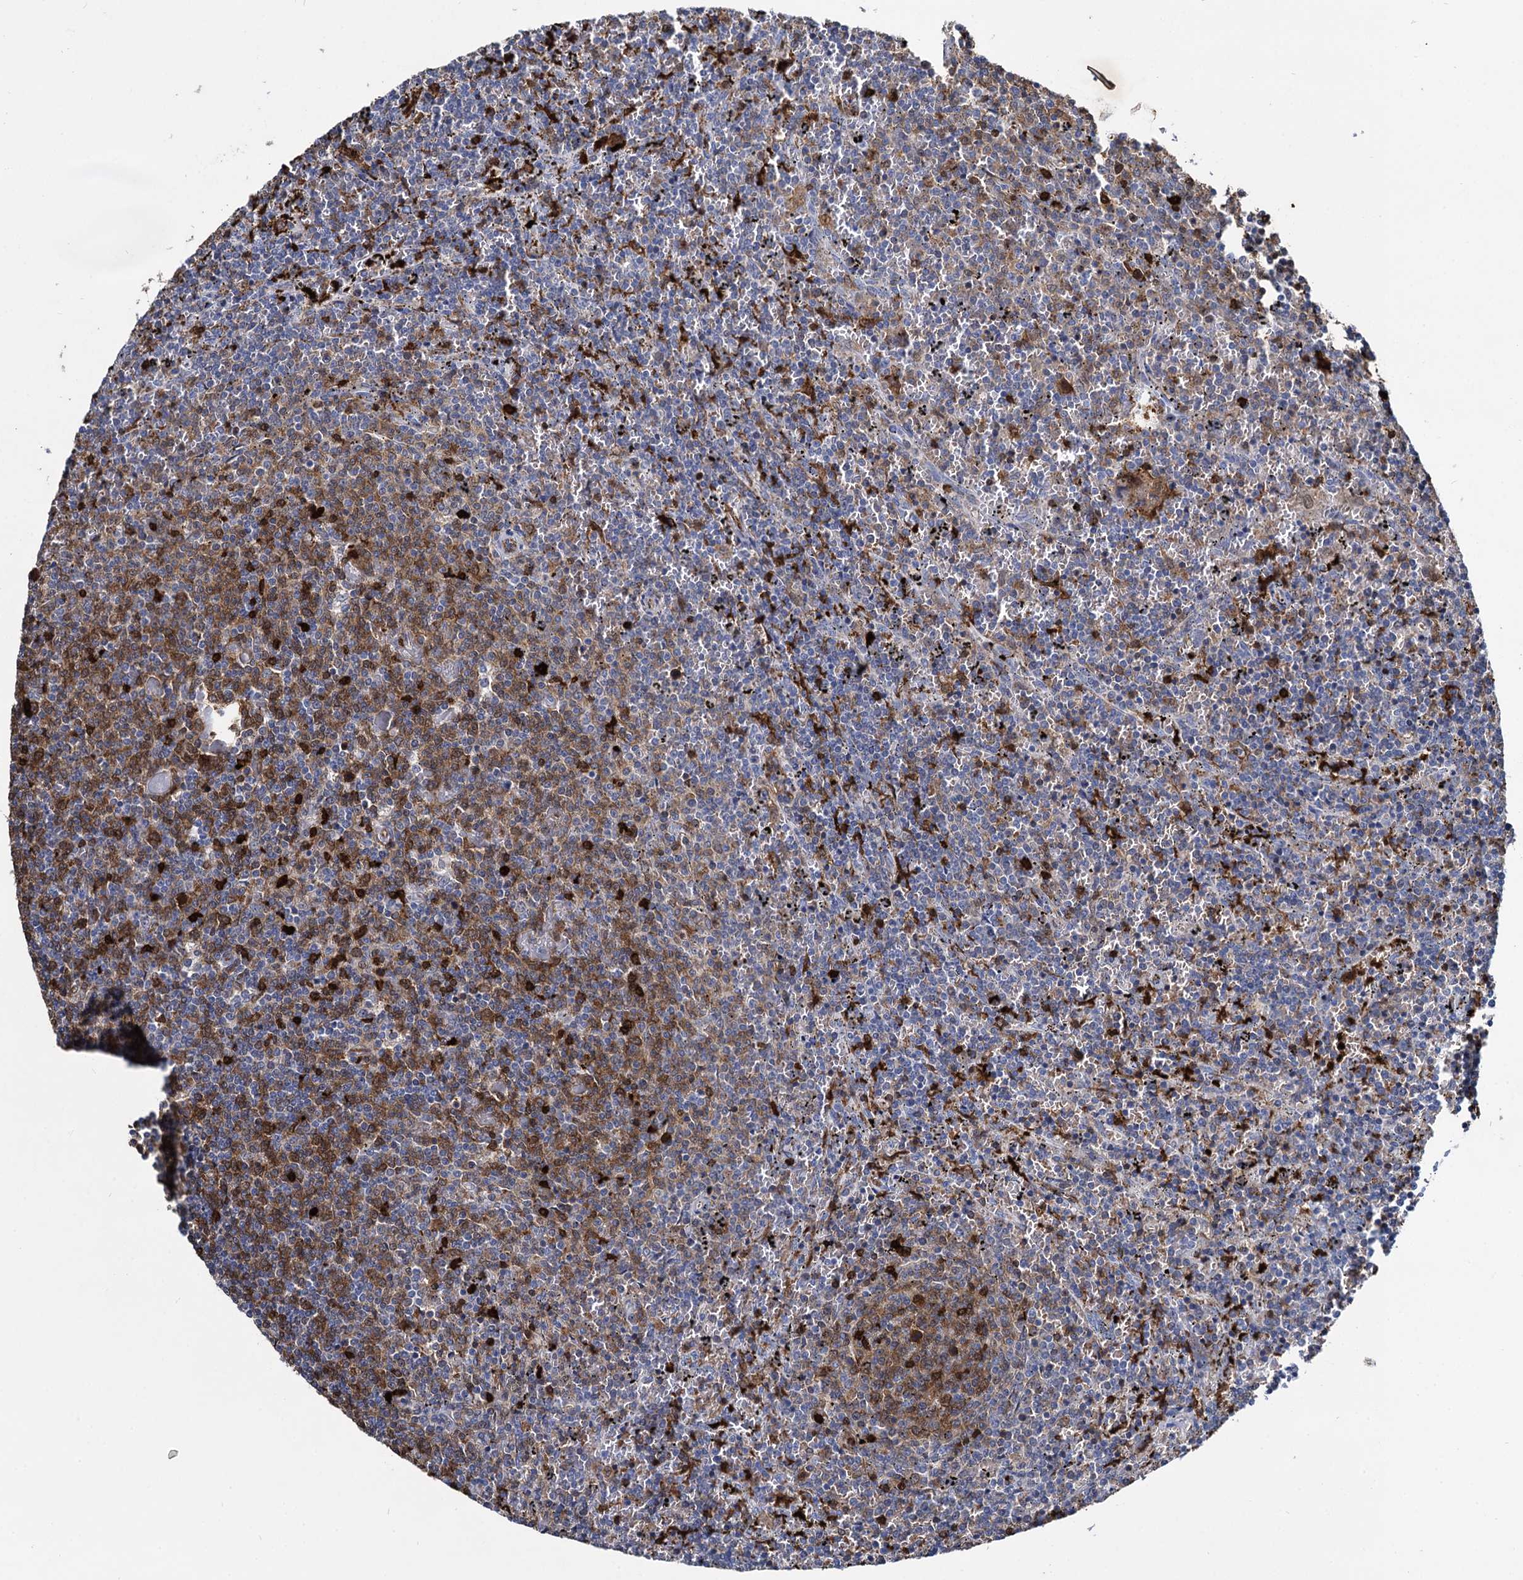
{"staining": {"intensity": "moderate", "quantity": "<25%", "location": "cytoplasmic/membranous"}, "tissue": "lymphoma", "cell_type": "Tumor cells", "image_type": "cancer", "snomed": [{"axis": "morphology", "description": "Malignant lymphoma, non-Hodgkin's type, Low grade"}, {"axis": "topography", "description": "Spleen"}], "caption": "DAB (3,3'-diaminobenzidine) immunohistochemical staining of human malignant lymphoma, non-Hodgkin's type (low-grade) displays moderate cytoplasmic/membranous protein expression in about <25% of tumor cells.", "gene": "FABP5", "patient": {"sex": "female", "age": 50}}